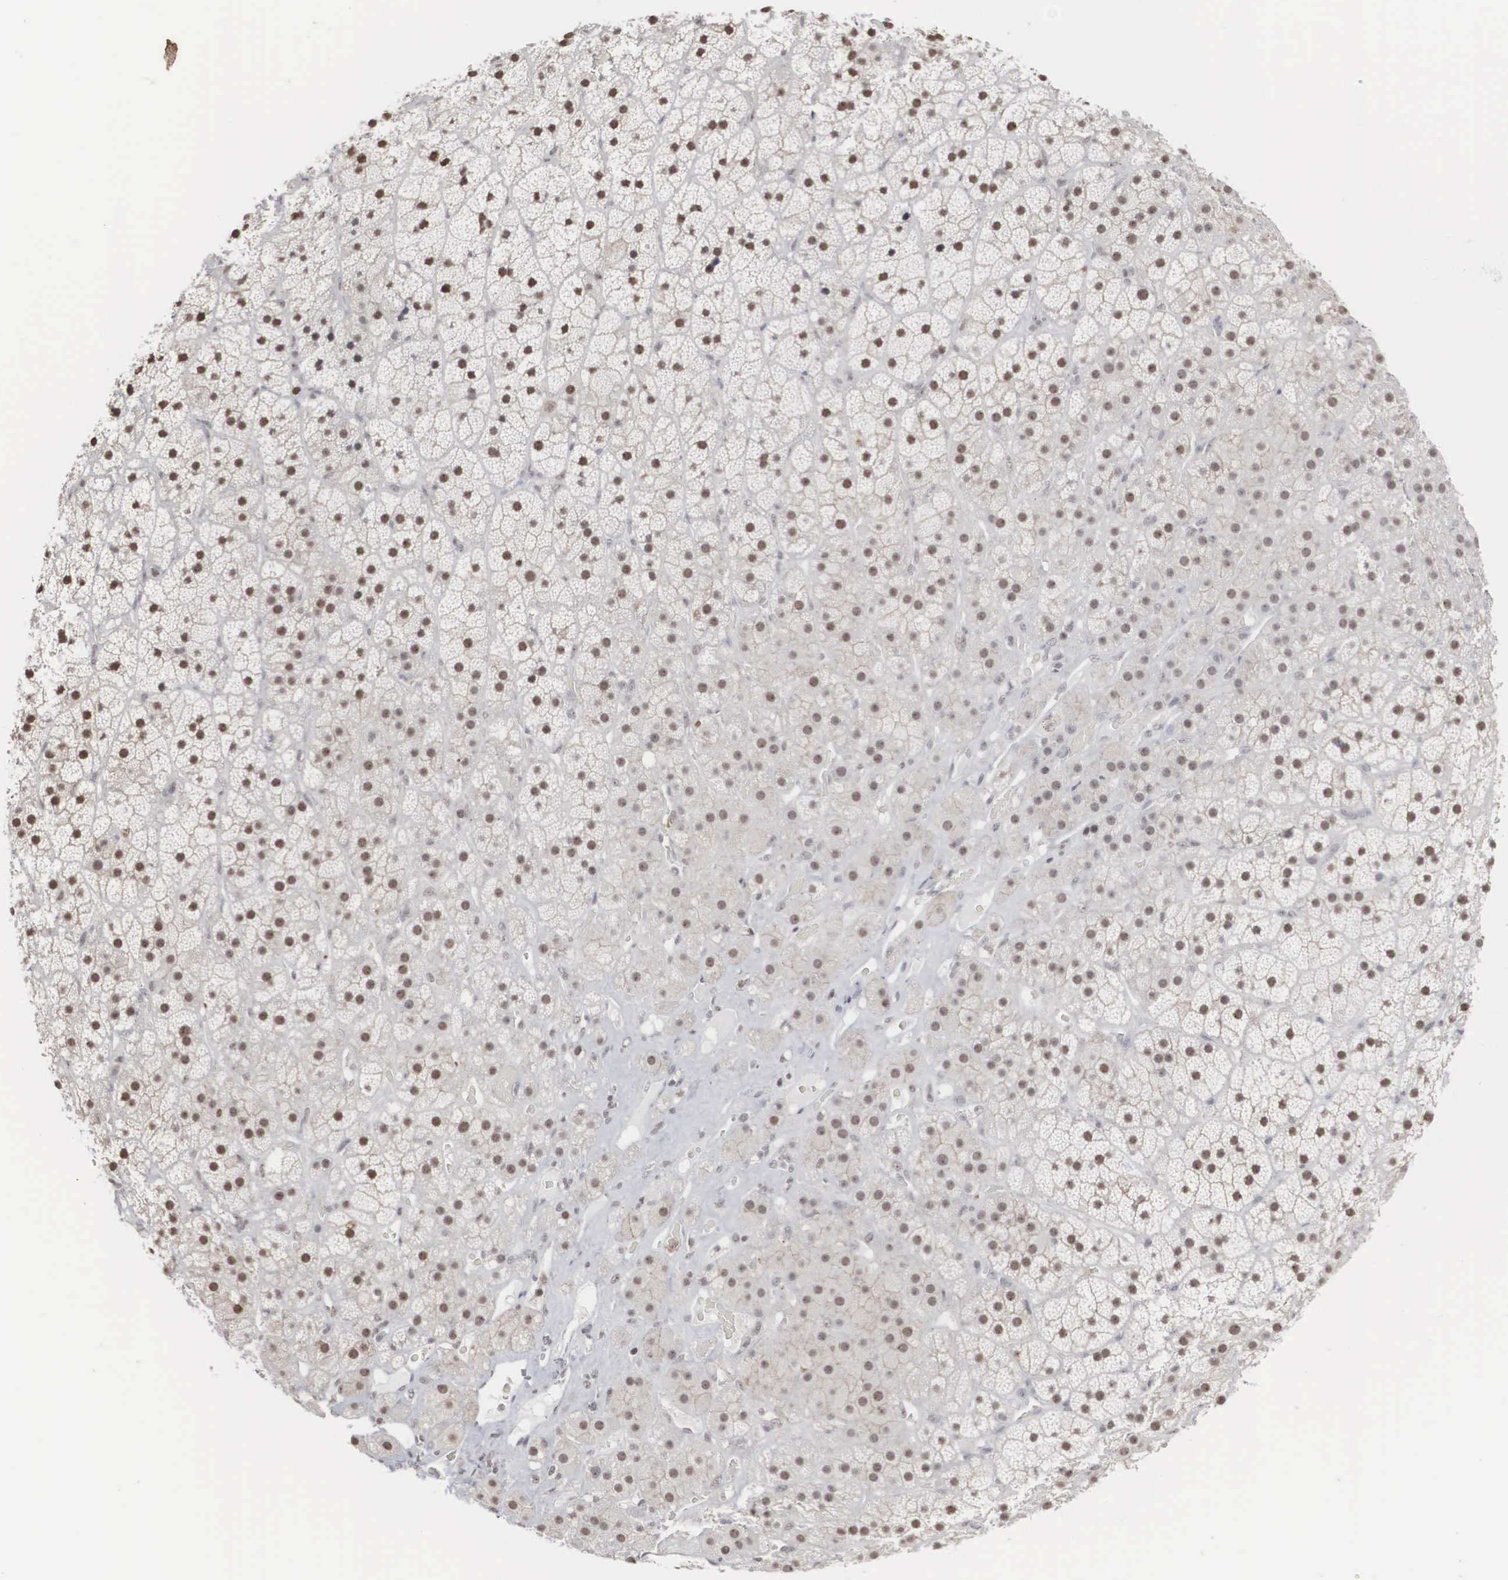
{"staining": {"intensity": "weak", "quantity": ">75%", "location": "nuclear"}, "tissue": "adrenal gland", "cell_type": "Glandular cells", "image_type": "normal", "snomed": [{"axis": "morphology", "description": "Normal tissue, NOS"}, {"axis": "topography", "description": "Adrenal gland"}], "caption": "IHC of unremarkable human adrenal gland demonstrates low levels of weak nuclear positivity in about >75% of glandular cells.", "gene": "AUTS2", "patient": {"sex": "male", "age": 57}}